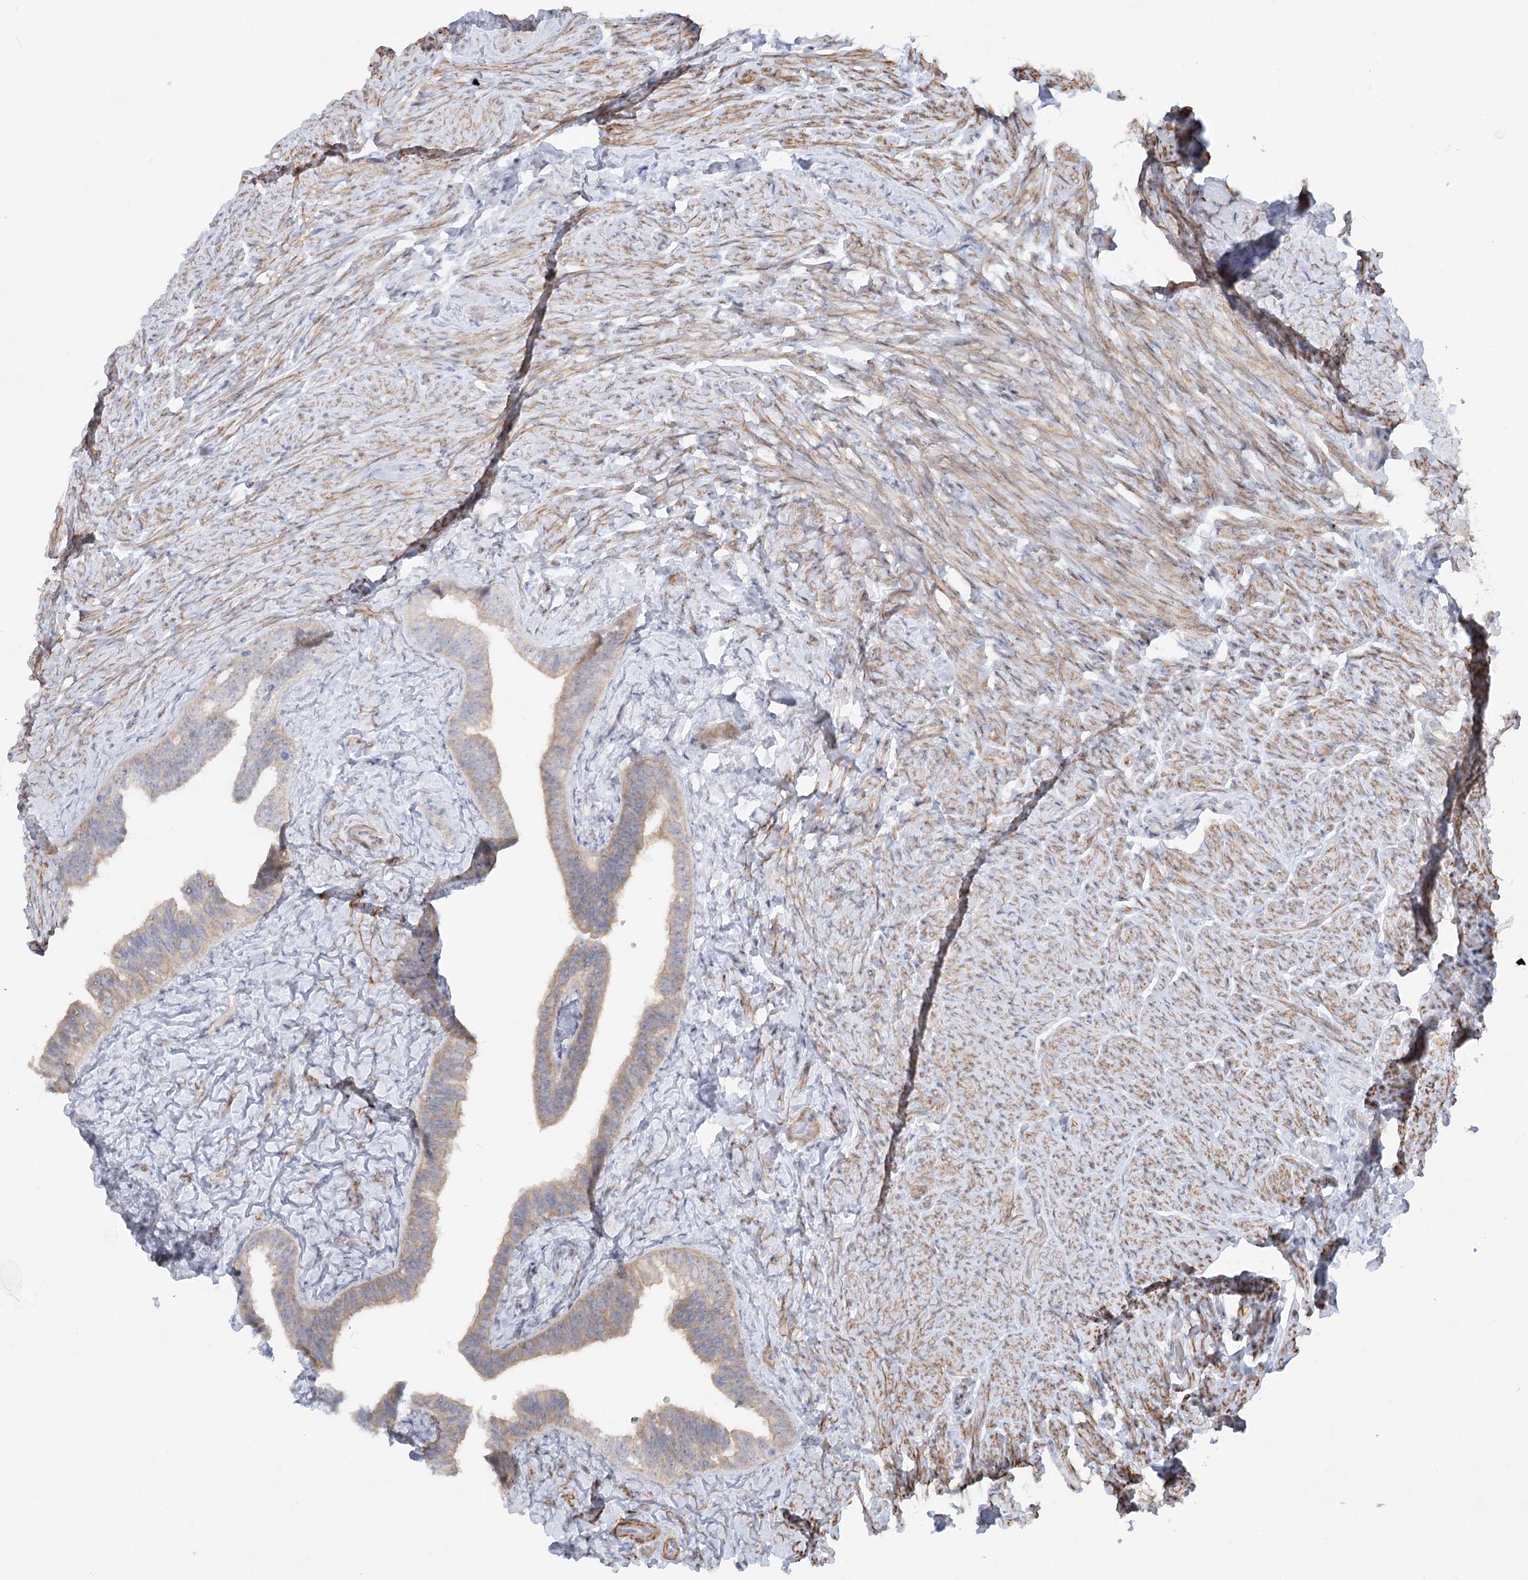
{"staining": {"intensity": "weak", "quantity": "25%-75%", "location": "cytoplasmic/membranous"}, "tissue": "fallopian tube", "cell_type": "Glandular cells", "image_type": "normal", "snomed": [{"axis": "morphology", "description": "Normal tissue, NOS"}, {"axis": "topography", "description": "Fallopian tube"}], "caption": "Normal fallopian tube was stained to show a protein in brown. There is low levels of weak cytoplasmic/membranous positivity in approximately 25%-75% of glandular cells. Using DAB (3,3'-diaminobenzidine) (brown) and hematoxylin (blue) stains, captured at high magnification using brightfield microscopy.", "gene": "LARP1B", "patient": {"sex": "female", "age": 39}}